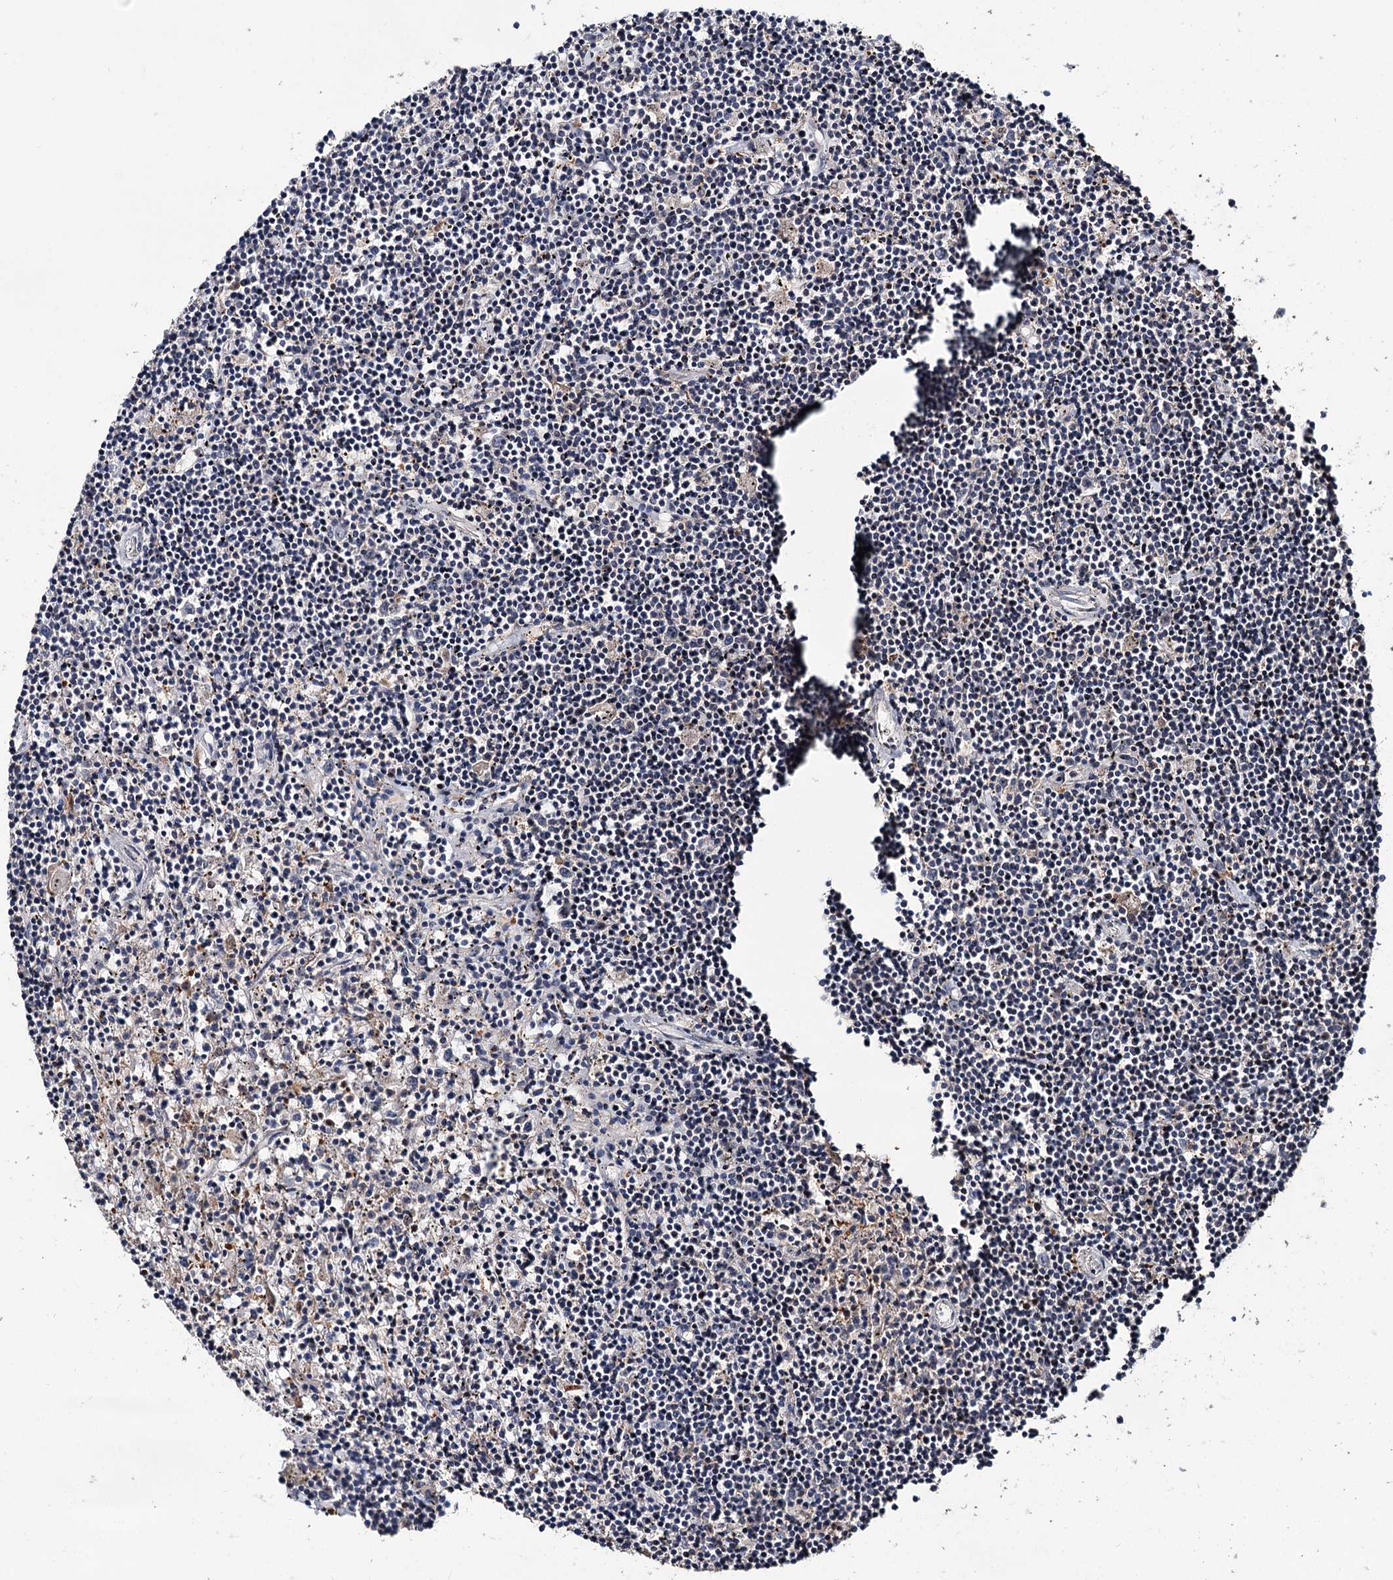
{"staining": {"intensity": "negative", "quantity": "none", "location": "none"}, "tissue": "lymphoma", "cell_type": "Tumor cells", "image_type": "cancer", "snomed": [{"axis": "morphology", "description": "Malignant lymphoma, non-Hodgkin's type, Low grade"}, {"axis": "topography", "description": "Spleen"}], "caption": "Immunohistochemistry (IHC) photomicrograph of human malignant lymphoma, non-Hodgkin's type (low-grade) stained for a protein (brown), which demonstrates no staining in tumor cells. The staining is performed using DAB brown chromogen with nuclei counter-stained in using hematoxylin.", "gene": "GRIP1", "patient": {"sex": "male", "age": 76}}